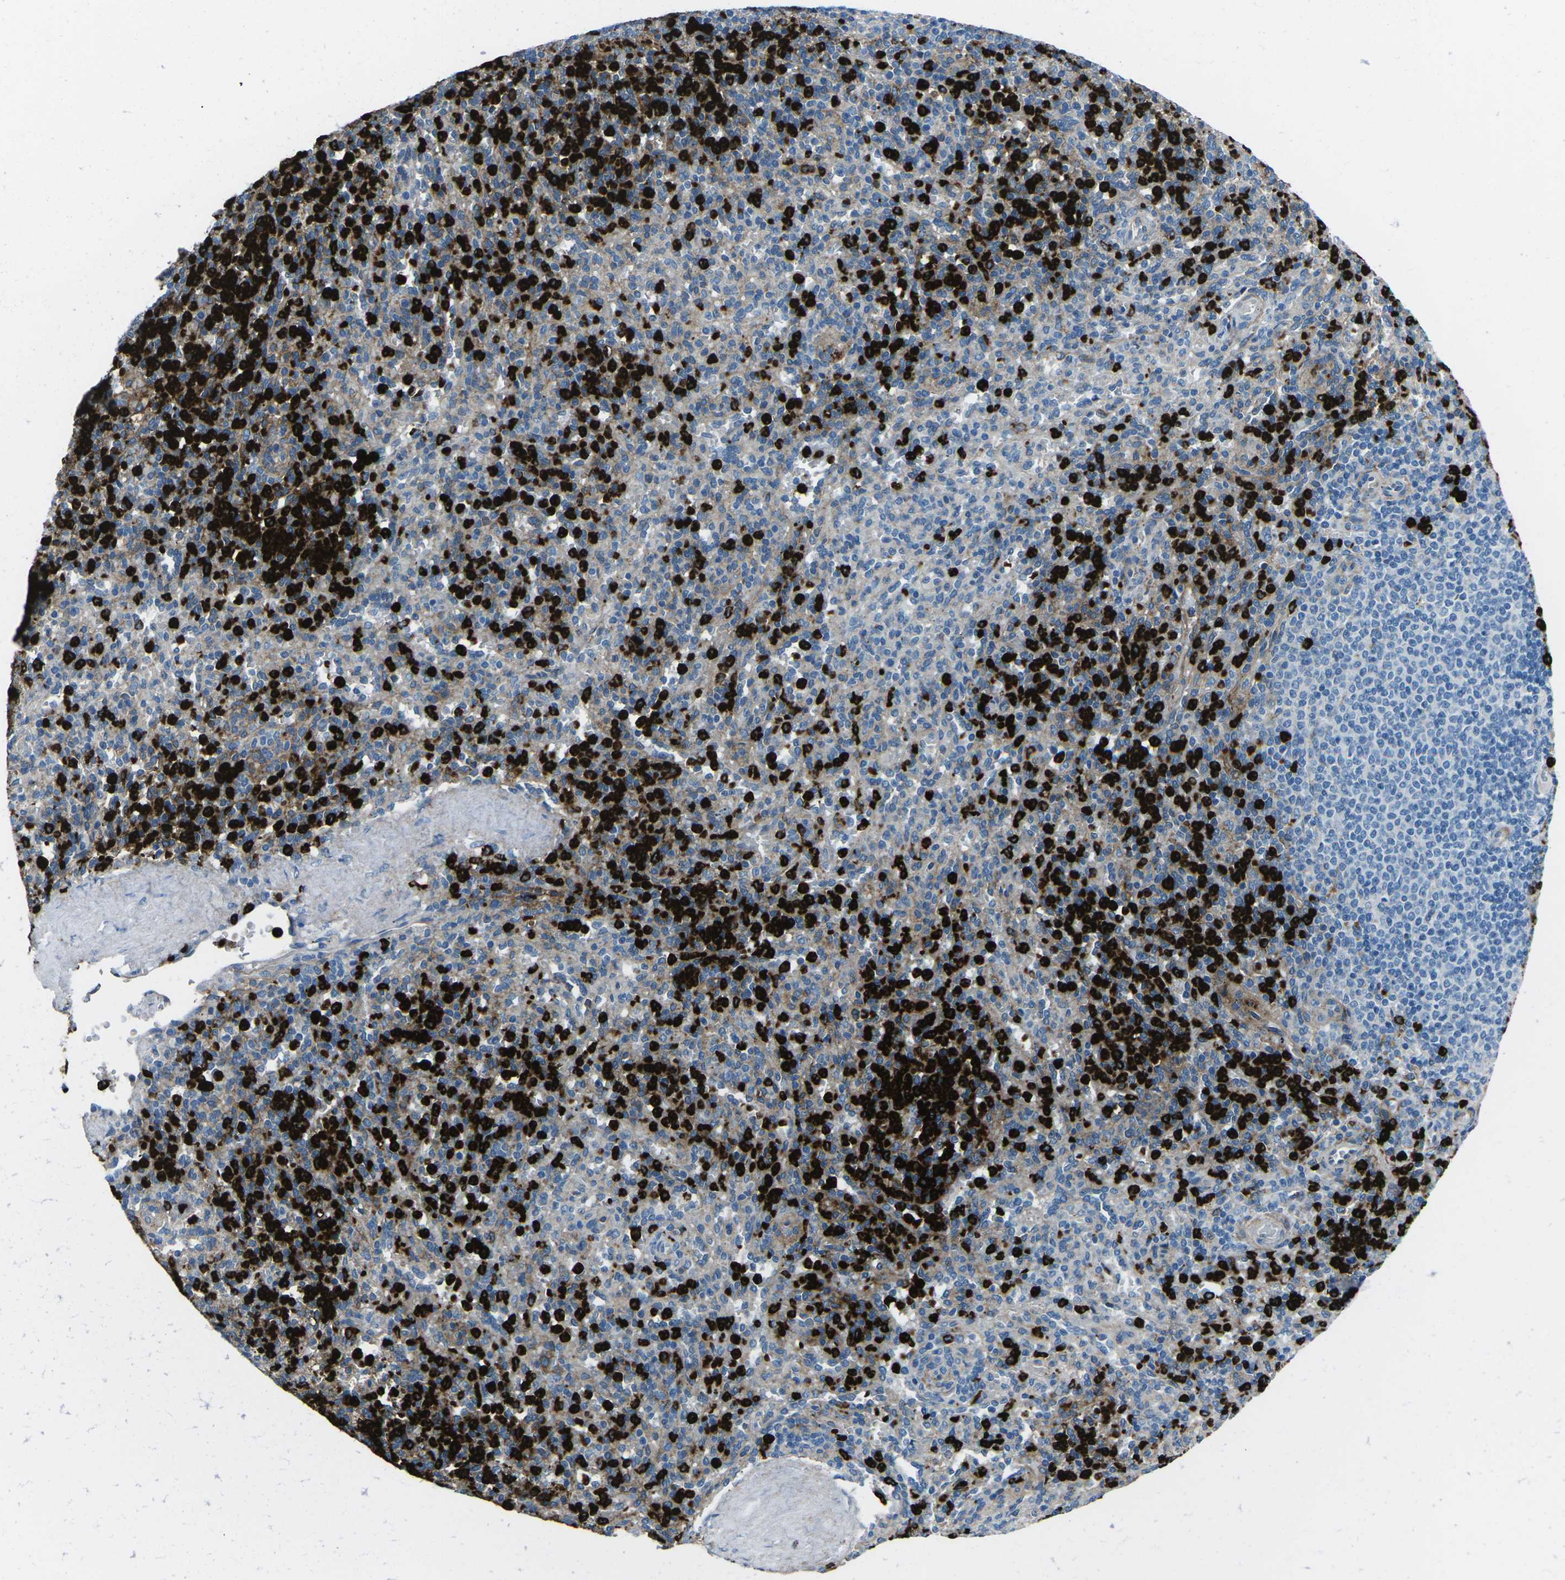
{"staining": {"intensity": "strong", "quantity": "25%-75%", "location": "cytoplasmic/membranous"}, "tissue": "spleen", "cell_type": "Cells in red pulp", "image_type": "normal", "snomed": [{"axis": "morphology", "description": "Normal tissue, NOS"}, {"axis": "topography", "description": "Spleen"}], "caption": "Brown immunohistochemical staining in normal human spleen demonstrates strong cytoplasmic/membranous positivity in approximately 25%-75% of cells in red pulp.", "gene": "FCN1", "patient": {"sex": "male", "age": 36}}